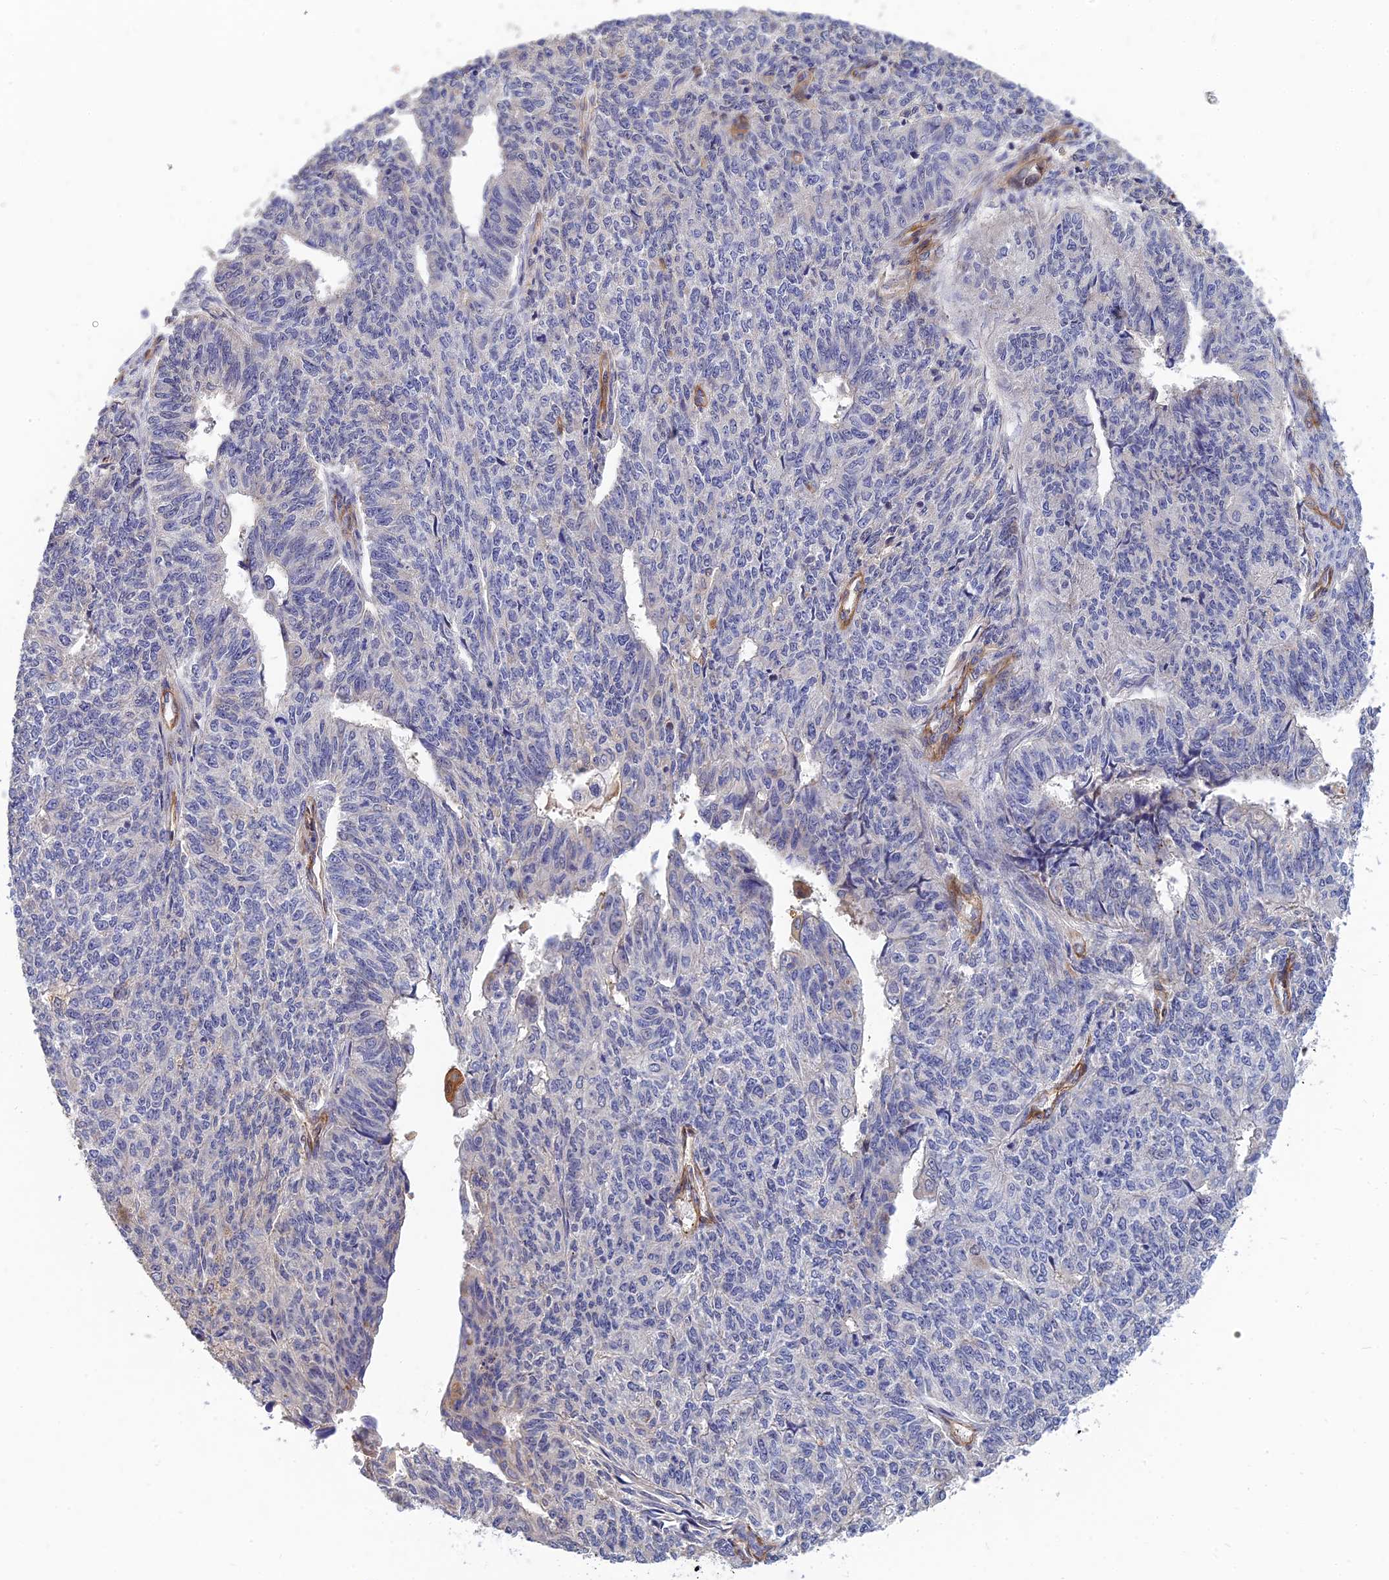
{"staining": {"intensity": "negative", "quantity": "none", "location": "none"}, "tissue": "endometrial cancer", "cell_type": "Tumor cells", "image_type": "cancer", "snomed": [{"axis": "morphology", "description": "Adenocarcinoma, NOS"}, {"axis": "topography", "description": "Endometrium"}], "caption": "This micrograph is of endometrial adenocarcinoma stained with immunohistochemistry to label a protein in brown with the nuclei are counter-stained blue. There is no staining in tumor cells. (Immunohistochemistry, brightfield microscopy, high magnification).", "gene": "MRPL35", "patient": {"sex": "female", "age": 32}}